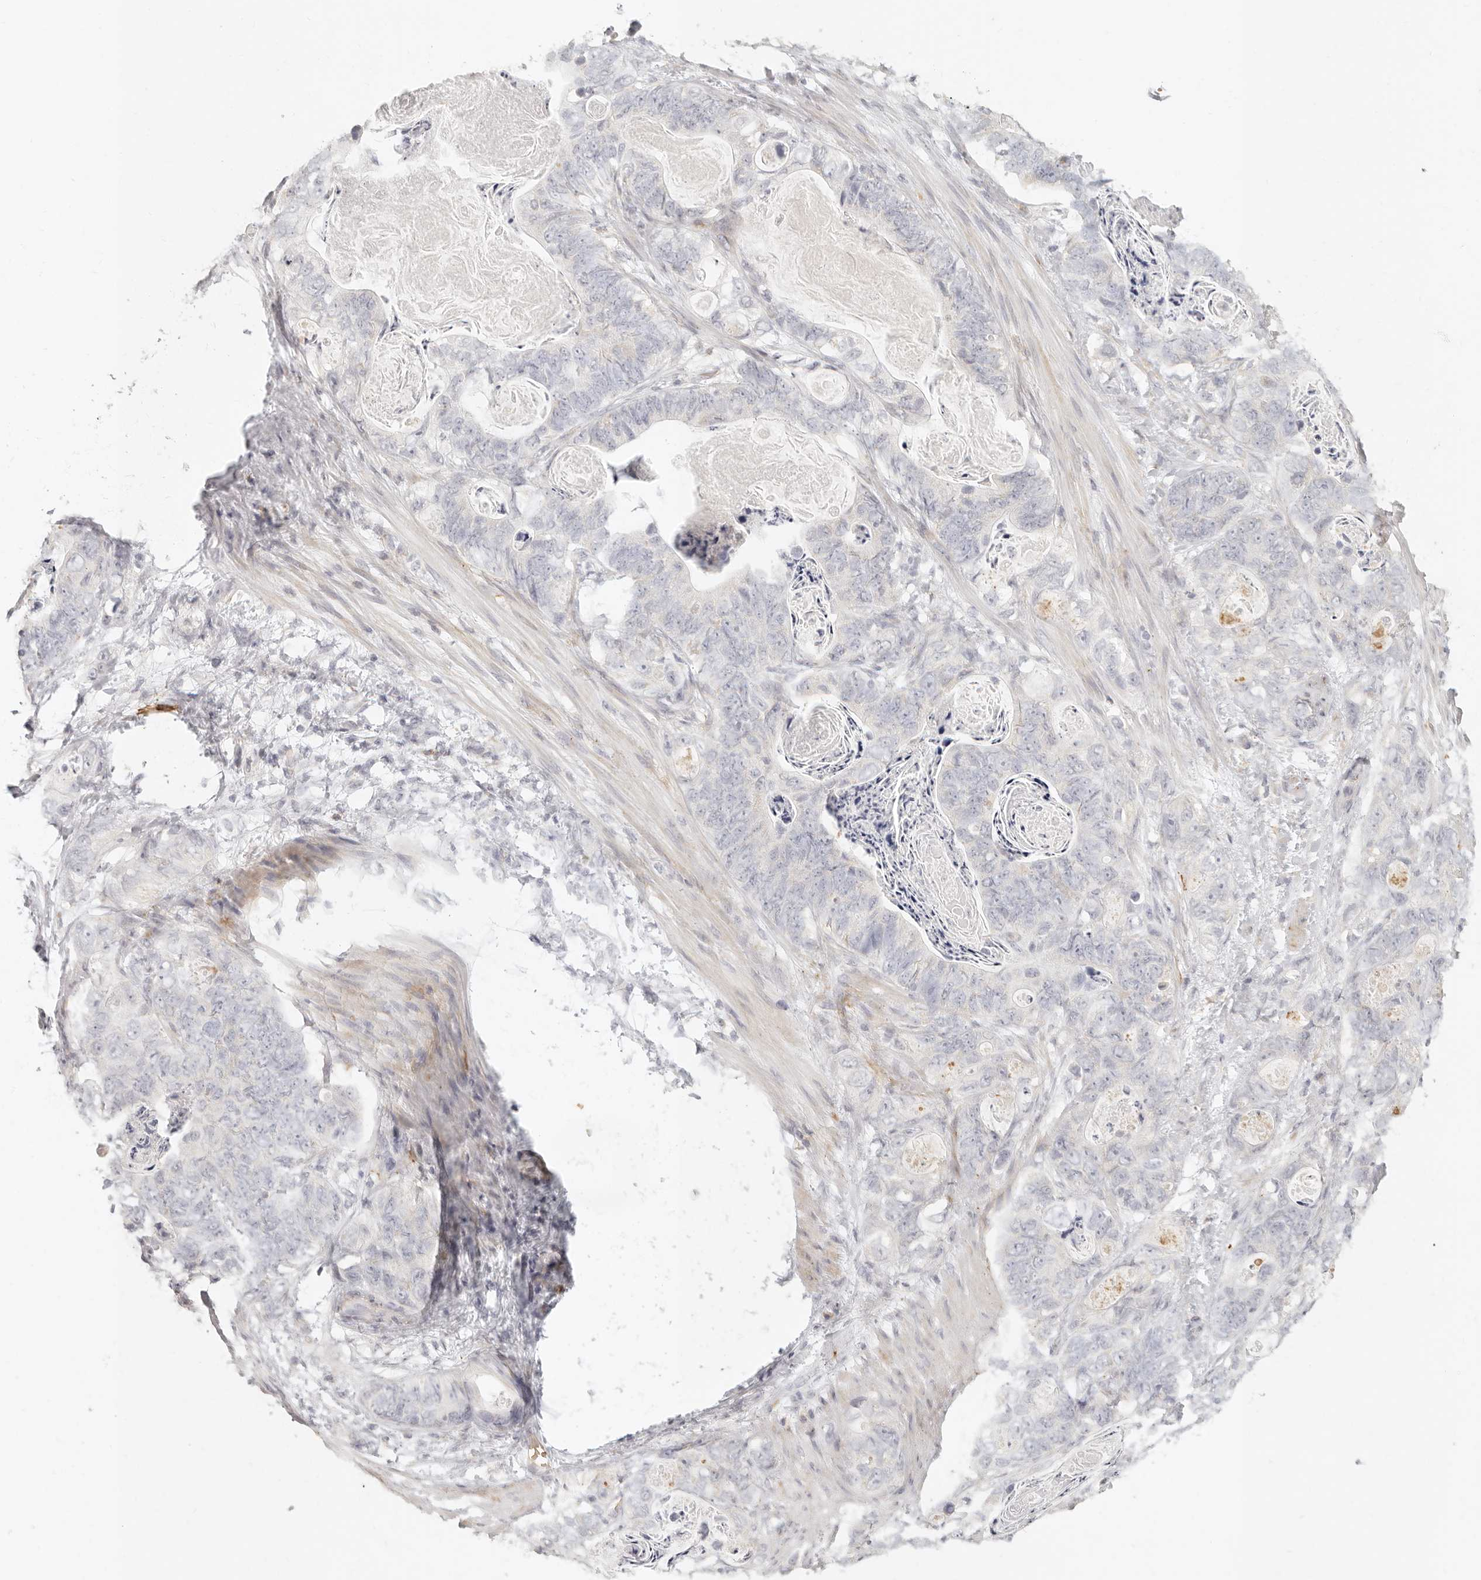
{"staining": {"intensity": "negative", "quantity": "none", "location": "none"}, "tissue": "stomach cancer", "cell_type": "Tumor cells", "image_type": "cancer", "snomed": [{"axis": "morphology", "description": "Normal tissue, NOS"}, {"axis": "morphology", "description": "Adenocarcinoma, NOS"}, {"axis": "topography", "description": "Stomach"}], "caption": "Immunohistochemical staining of human adenocarcinoma (stomach) exhibits no significant positivity in tumor cells.", "gene": "NIBAN1", "patient": {"sex": "female", "age": 89}}